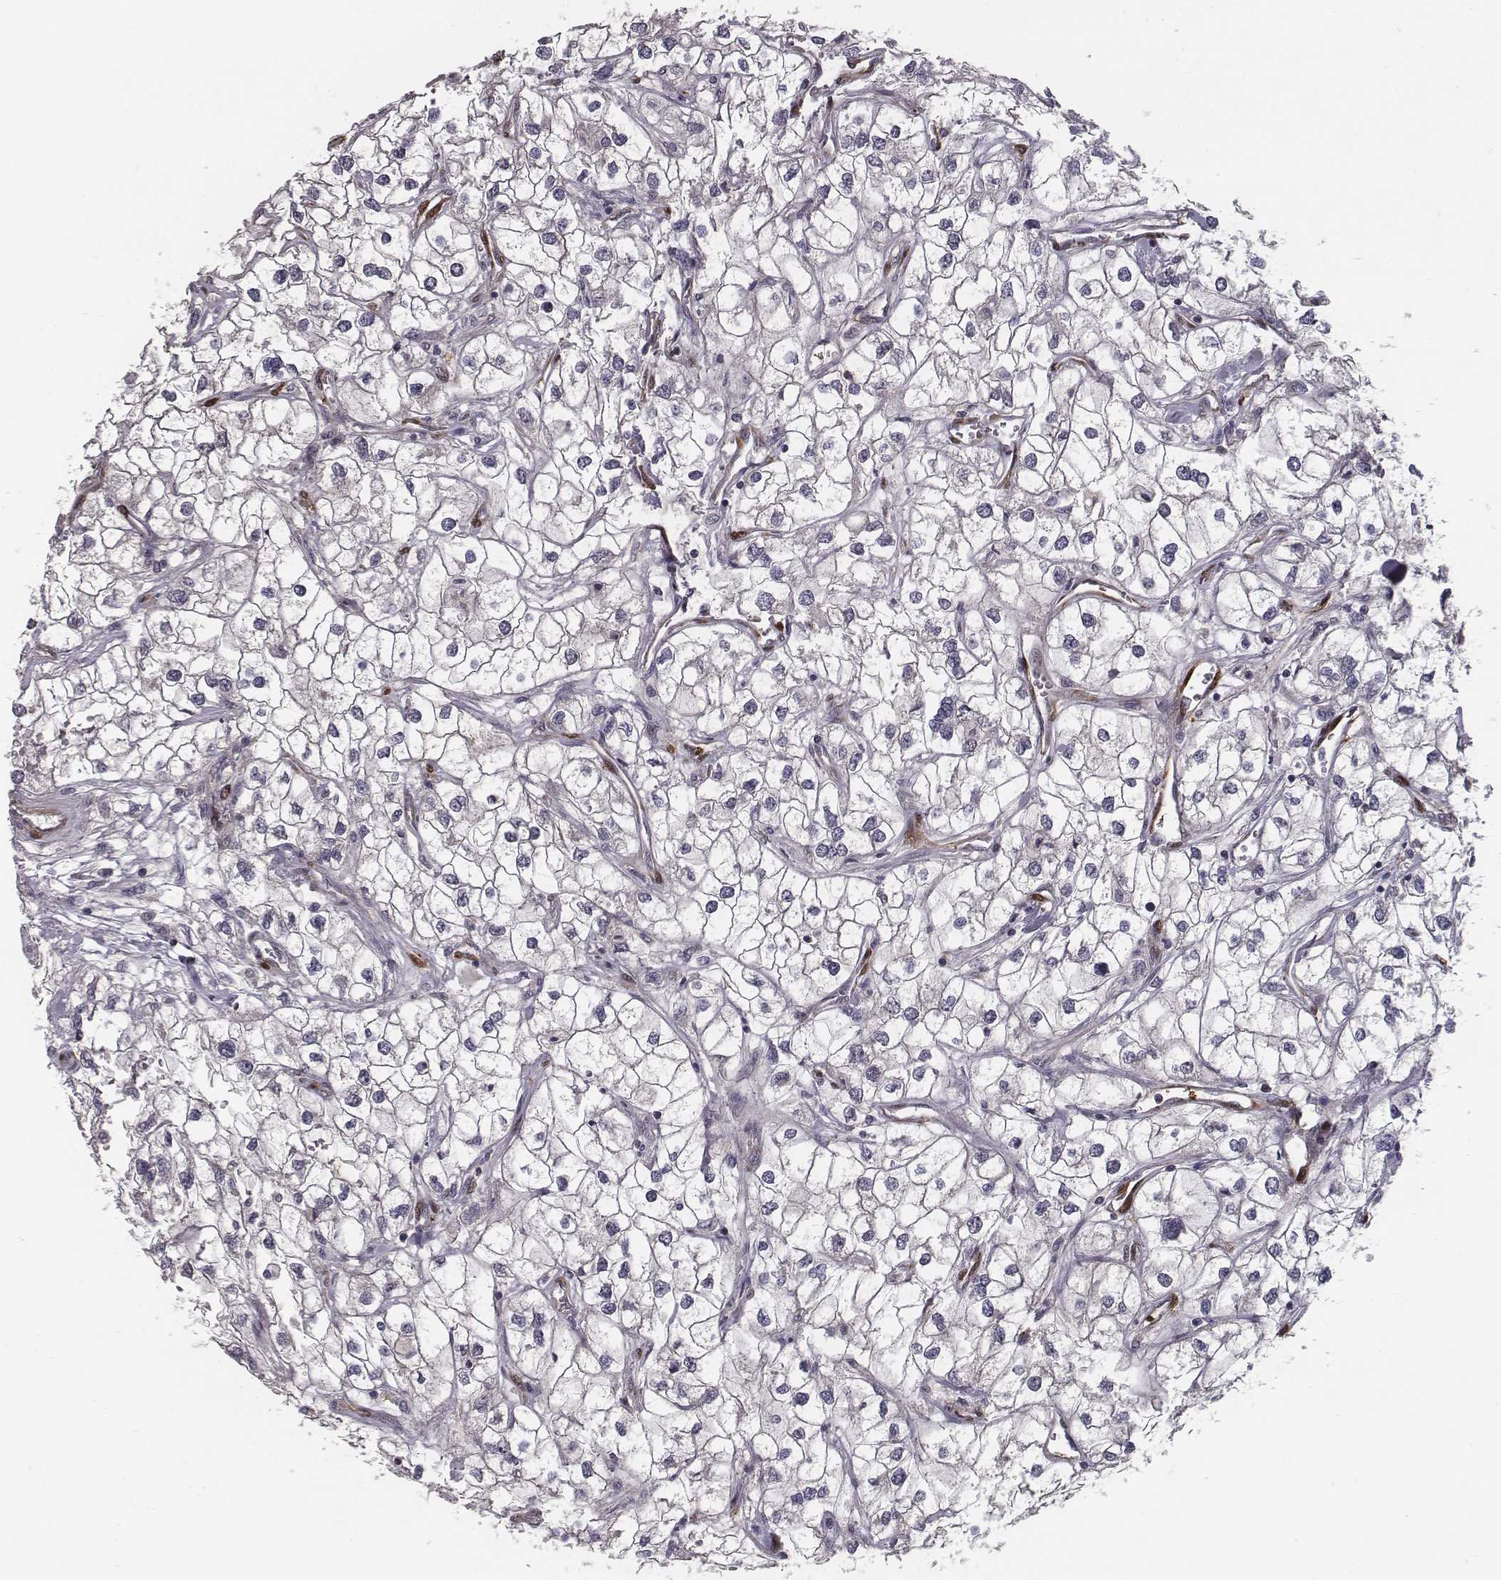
{"staining": {"intensity": "negative", "quantity": "none", "location": "none"}, "tissue": "renal cancer", "cell_type": "Tumor cells", "image_type": "cancer", "snomed": [{"axis": "morphology", "description": "Adenocarcinoma, NOS"}, {"axis": "topography", "description": "Kidney"}], "caption": "Immunohistochemistry (IHC) histopathology image of neoplastic tissue: human adenocarcinoma (renal) stained with DAB displays no significant protein positivity in tumor cells.", "gene": "ISYNA1", "patient": {"sex": "male", "age": 59}}